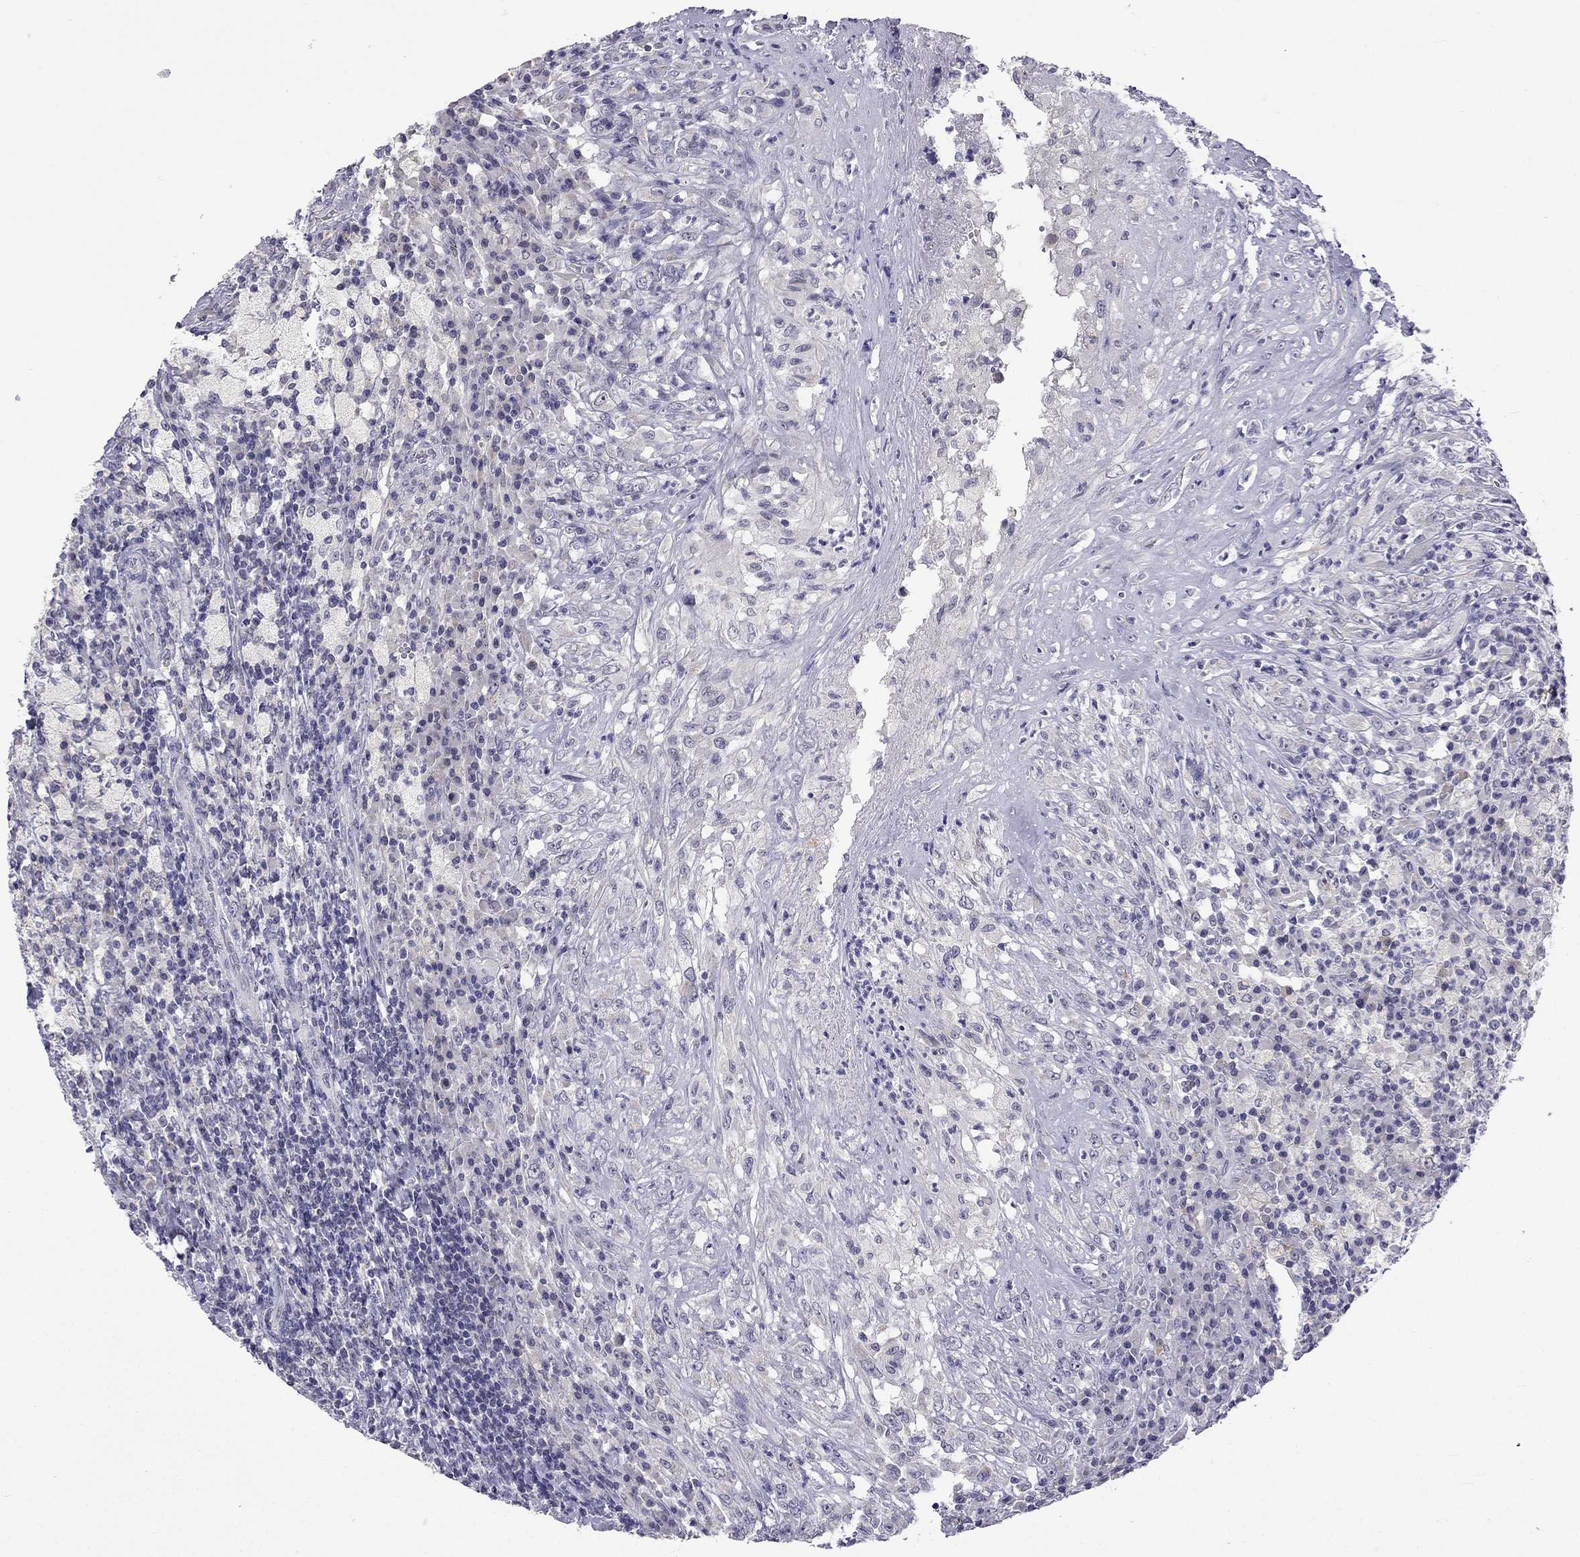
{"staining": {"intensity": "moderate", "quantity": "<25%", "location": "cytoplasmic/membranous"}, "tissue": "testis cancer", "cell_type": "Tumor cells", "image_type": "cancer", "snomed": [{"axis": "morphology", "description": "Necrosis, NOS"}, {"axis": "morphology", "description": "Carcinoma, Embryonal, NOS"}, {"axis": "topography", "description": "Testis"}], "caption": "Immunohistochemistry (IHC) histopathology image of neoplastic tissue: testis embryonal carcinoma stained using IHC reveals low levels of moderate protein expression localized specifically in the cytoplasmic/membranous of tumor cells, appearing as a cytoplasmic/membranous brown color.", "gene": "C5orf49", "patient": {"sex": "male", "age": 19}}